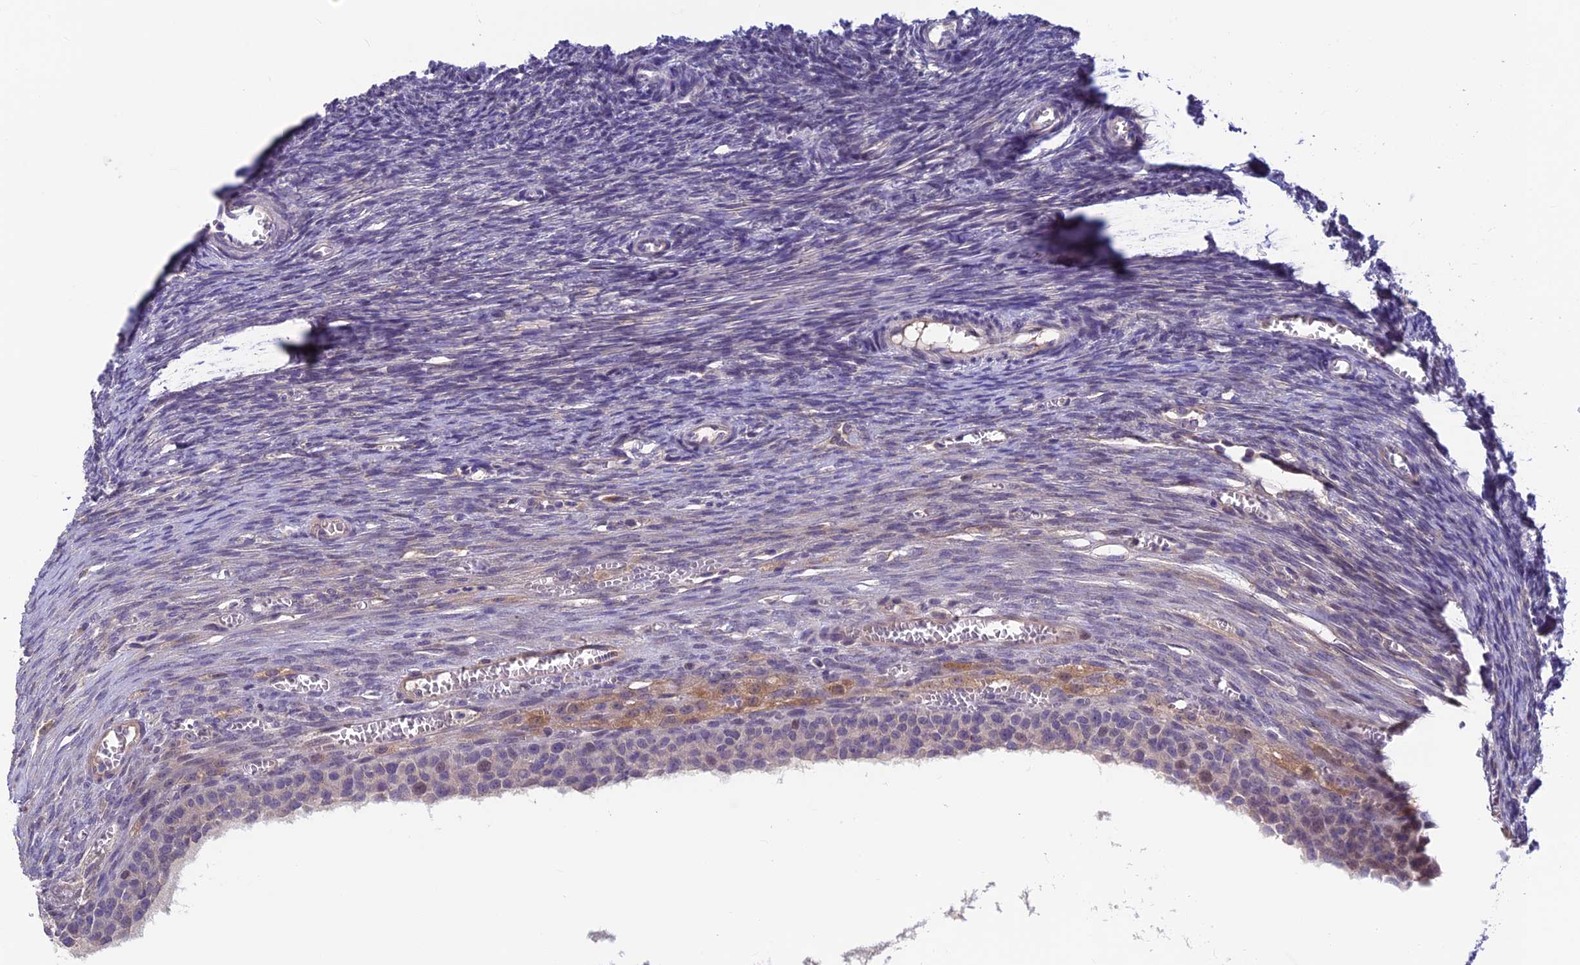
{"staining": {"intensity": "negative", "quantity": "none", "location": "none"}, "tissue": "ovary", "cell_type": "Ovarian stroma cells", "image_type": "normal", "snomed": [{"axis": "morphology", "description": "Normal tissue, NOS"}, {"axis": "topography", "description": "Ovary"}], "caption": "Photomicrograph shows no significant protein expression in ovarian stroma cells of normal ovary. (DAB (3,3'-diaminobenzidine) immunohistochemistry (IHC) visualized using brightfield microscopy, high magnification).", "gene": "HECA", "patient": {"sex": "female", "age": 44}}